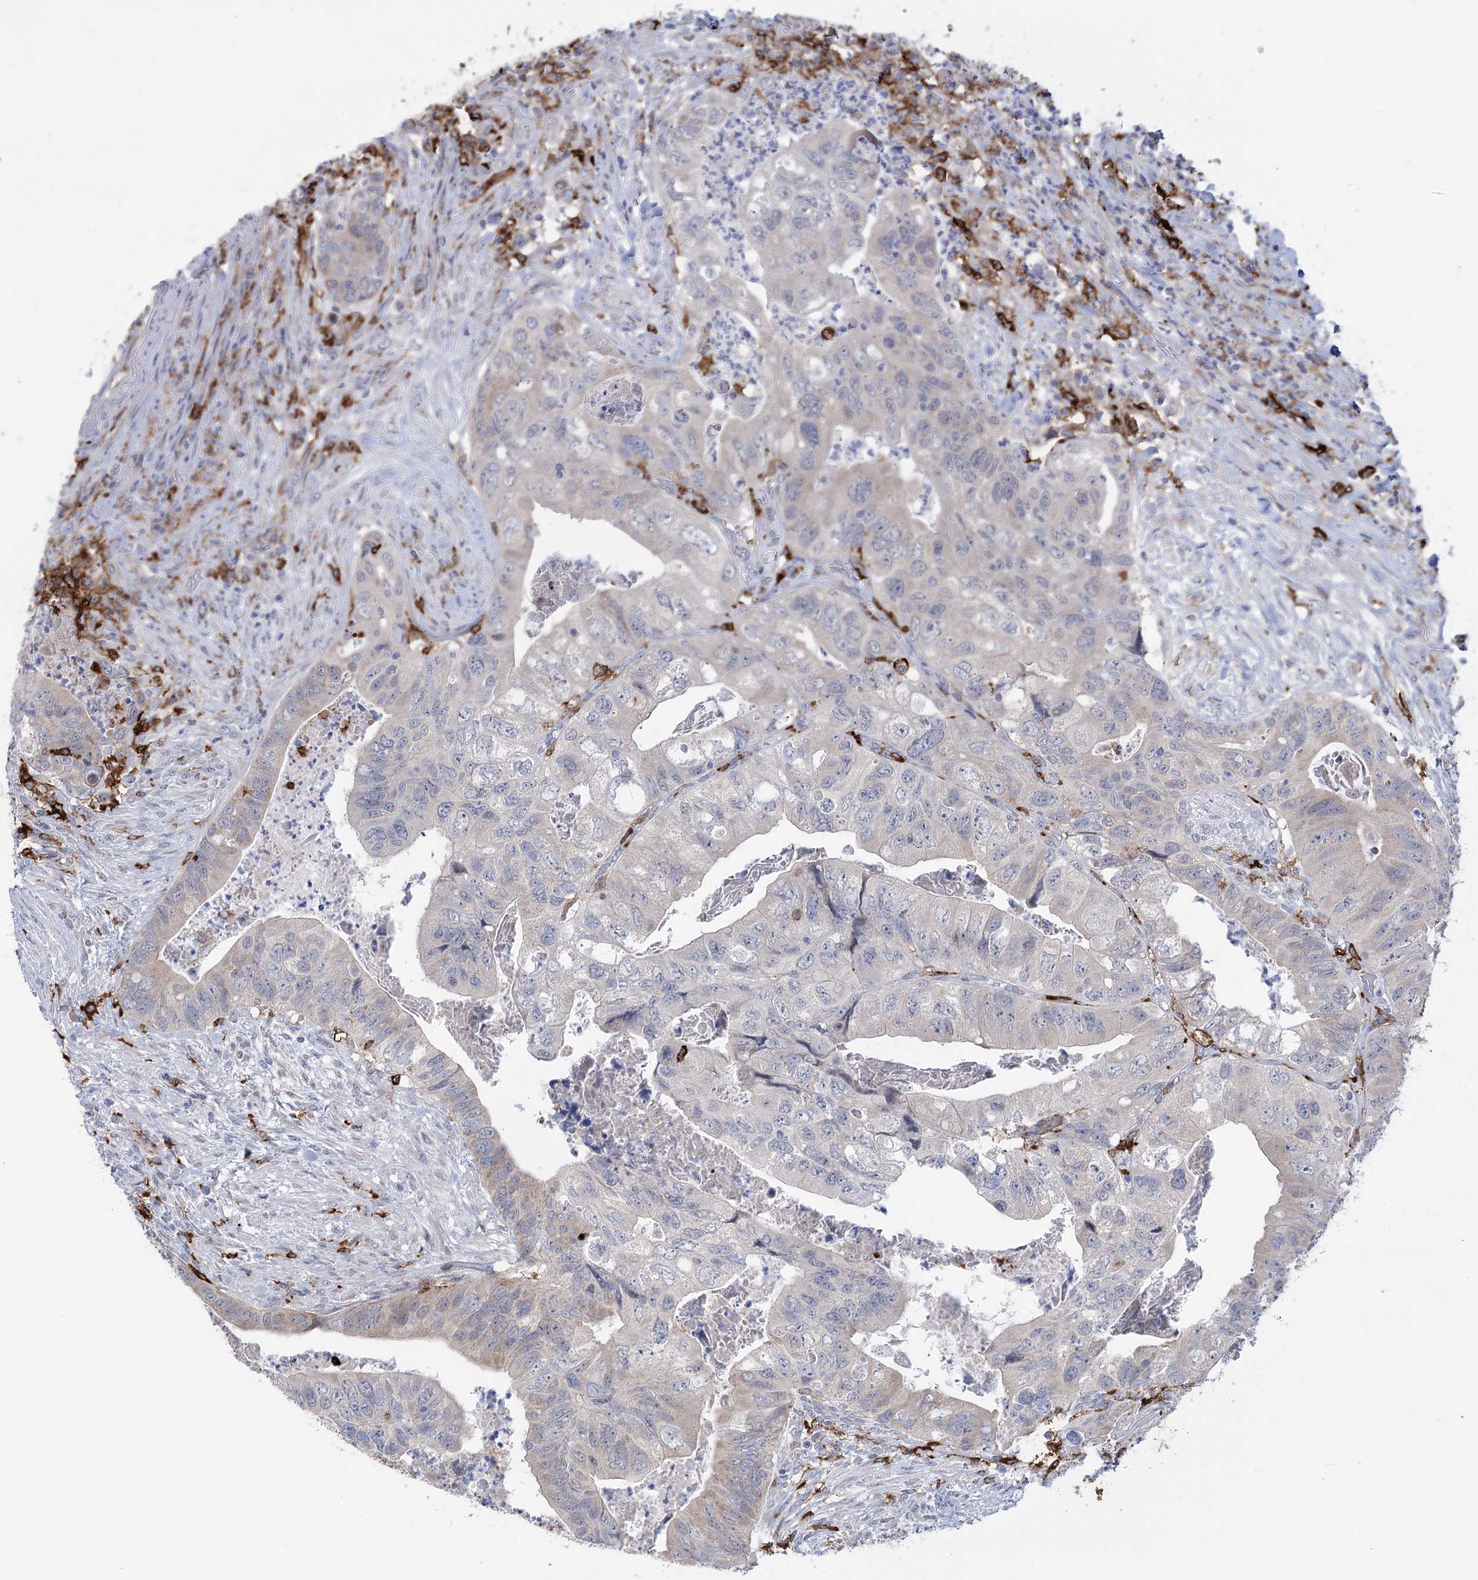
{"staining": {"intensity": "negative", "quantity": "none", "location": "none"}, "tissue": "colorectal cancer", "cell_type": "Tumor cells", "image_type": "cancer", "snomed": [{"axis": "morphology", "description": "Adenocarcinoma, NOS"}, {"axis": "topography", "description": "Rectum"}], "caption": "Tumor cells show no significant staining in adenocarcinoma (colorectal).", "gene": "PIWIL4", "patient": {"sex": "male", "age": 63}}